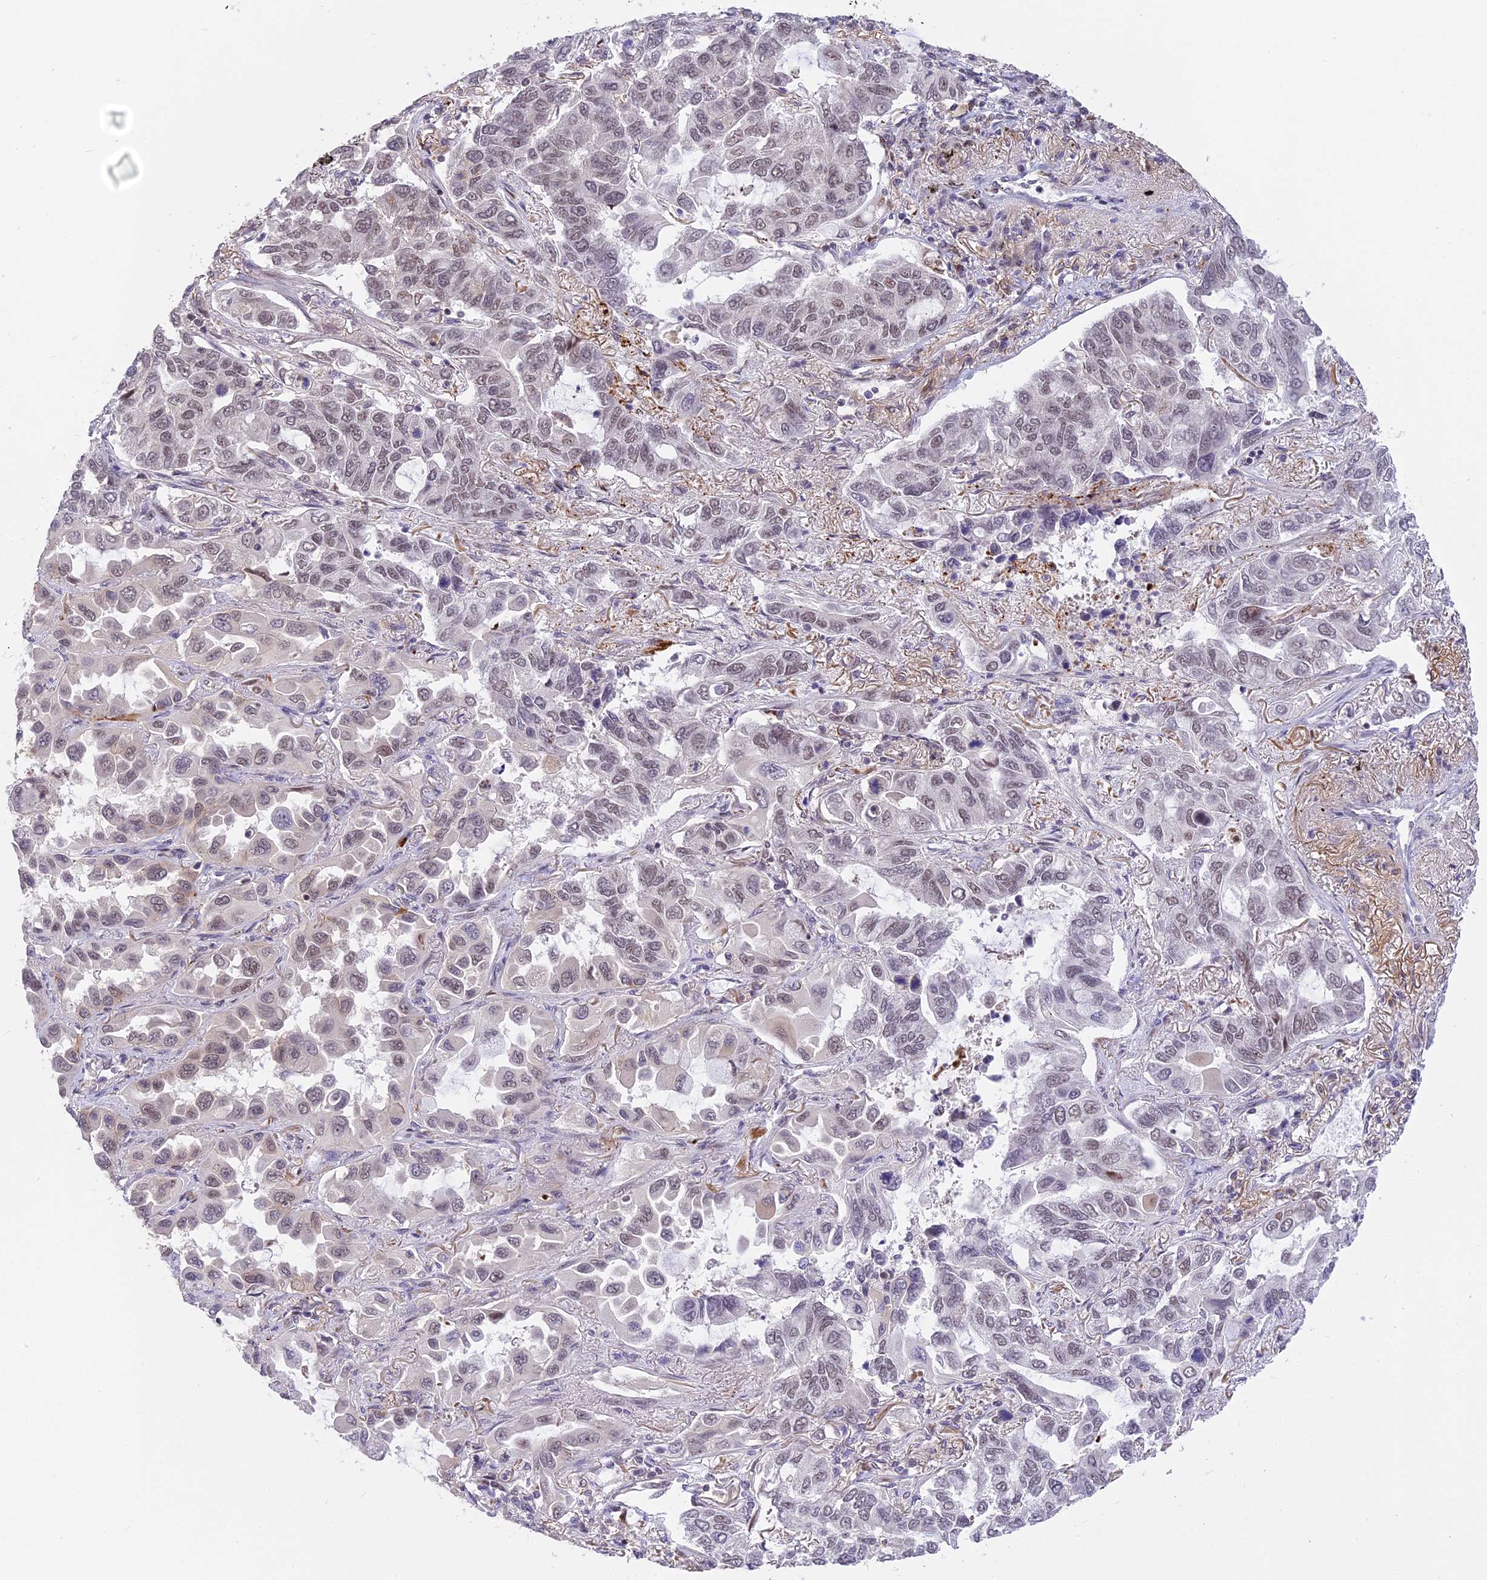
{"staining": {"intensity": "weak", "quantity": "25%-75%", "location": "nuclear"}, "tissue": "lung cancer", "cell_type": "Tumor cells", "image_type": "cancer", "snomed": [{"axis": "morphology", "description": "Adenocarcinoma, NOS"}, {"axis": "topography", "description": "Lung"}], "caption": "Weak nuclear positivity for a protein is appreciated in approximately 25%-75% of tumor cells of lung cancer (adenocarcinoma) using immunohistochemistry.", "gene": "POLR2C", "patient": {"sex": "male", "age": 64}}